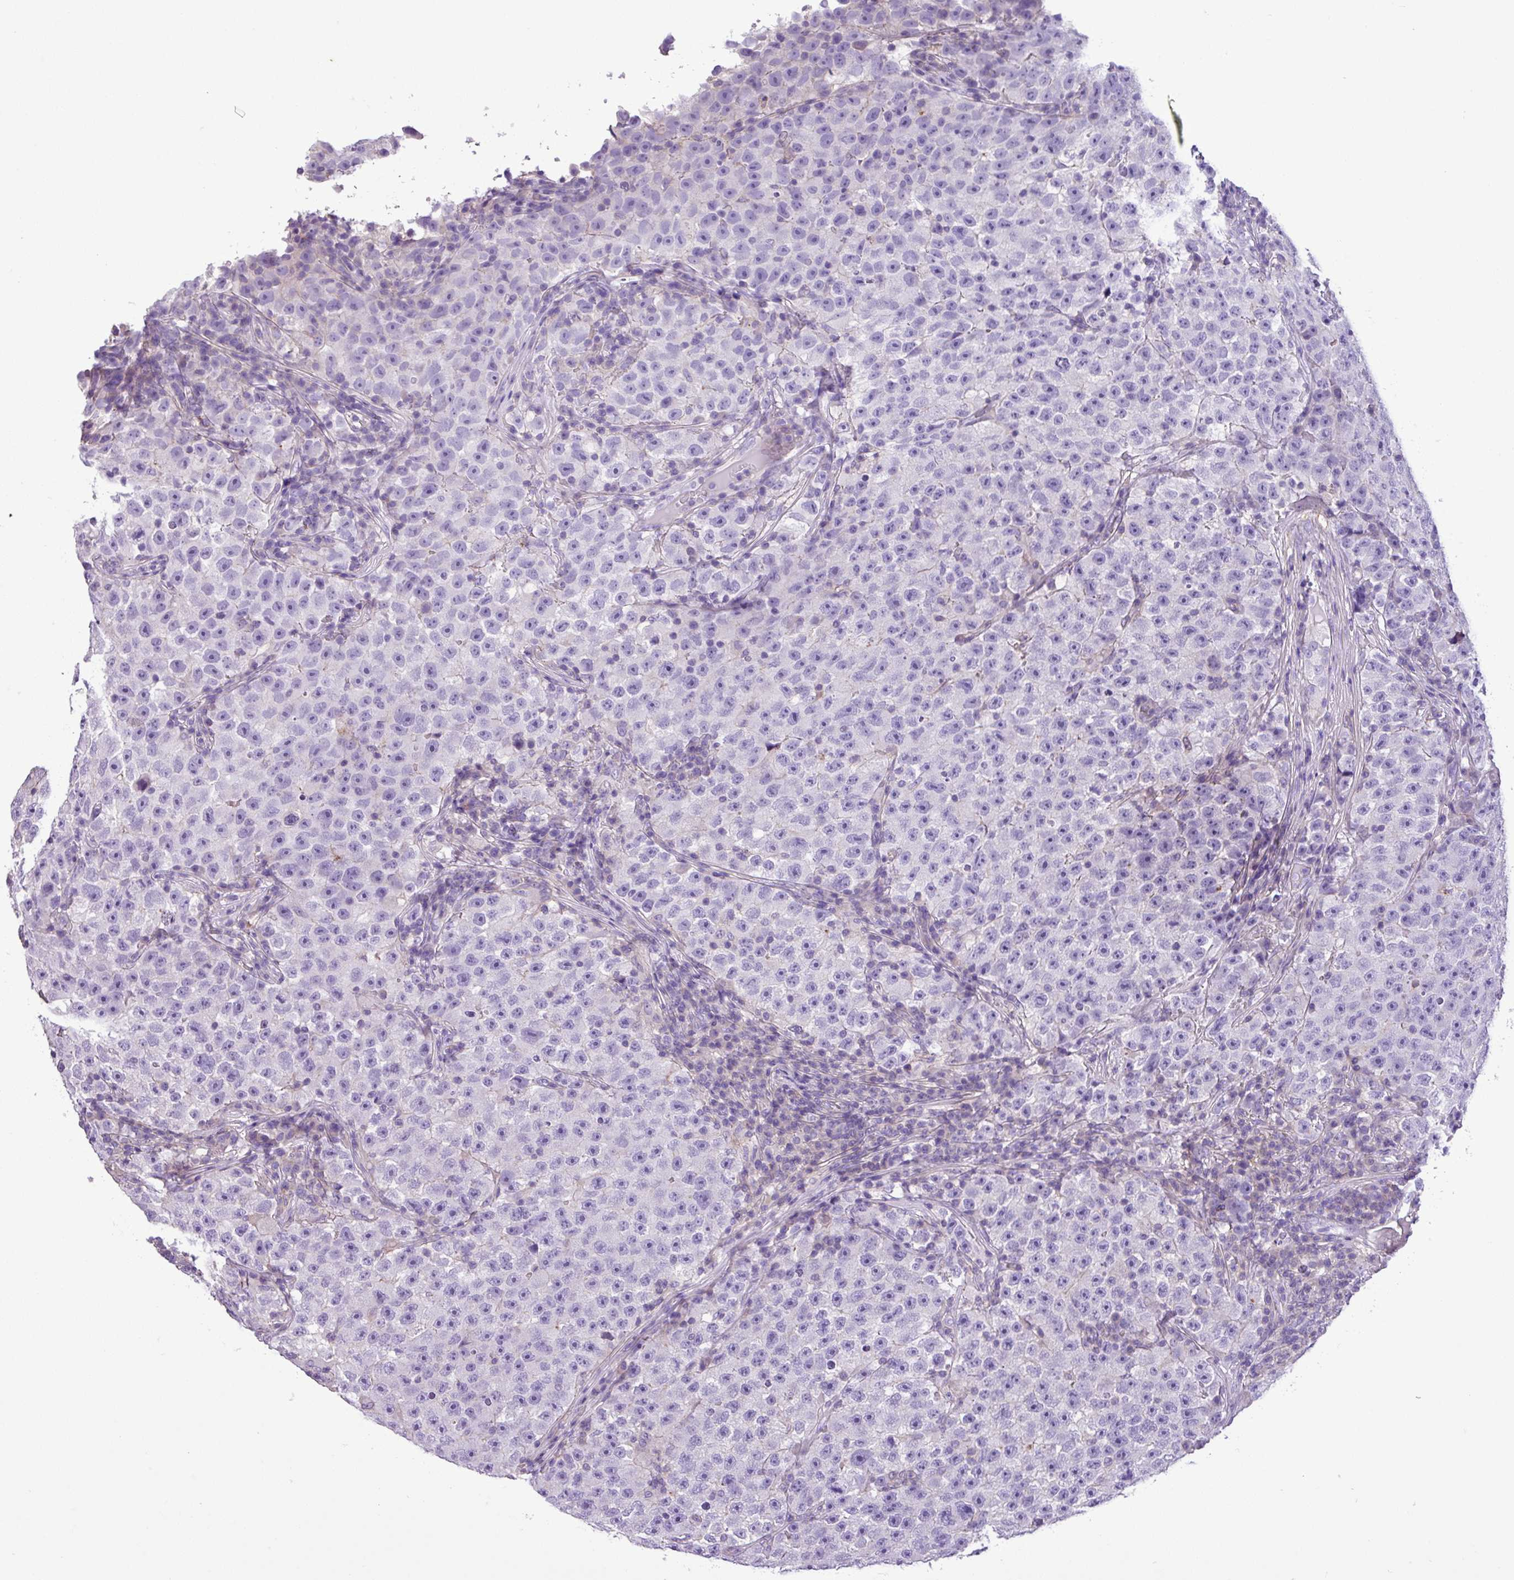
{"staining": {"intensity": "negative", "quantity": "none", "location": "none"}, "tissue": "testis cancer", "cell_type": "Tumor cells", "image_type": "cancer", "snomed": [{"axis": "morphology", "description": "Seminoma, NOS"}, {"axis": "topography", "description": "Testis"}], "caption": "IHC photomicrograph of human testis cancer (seminoma) stained for a protein (brown), which exhibits no expression in tumor cells.", "gene": "ZNF334", "patient": {"sex": "male", "age": 22}}